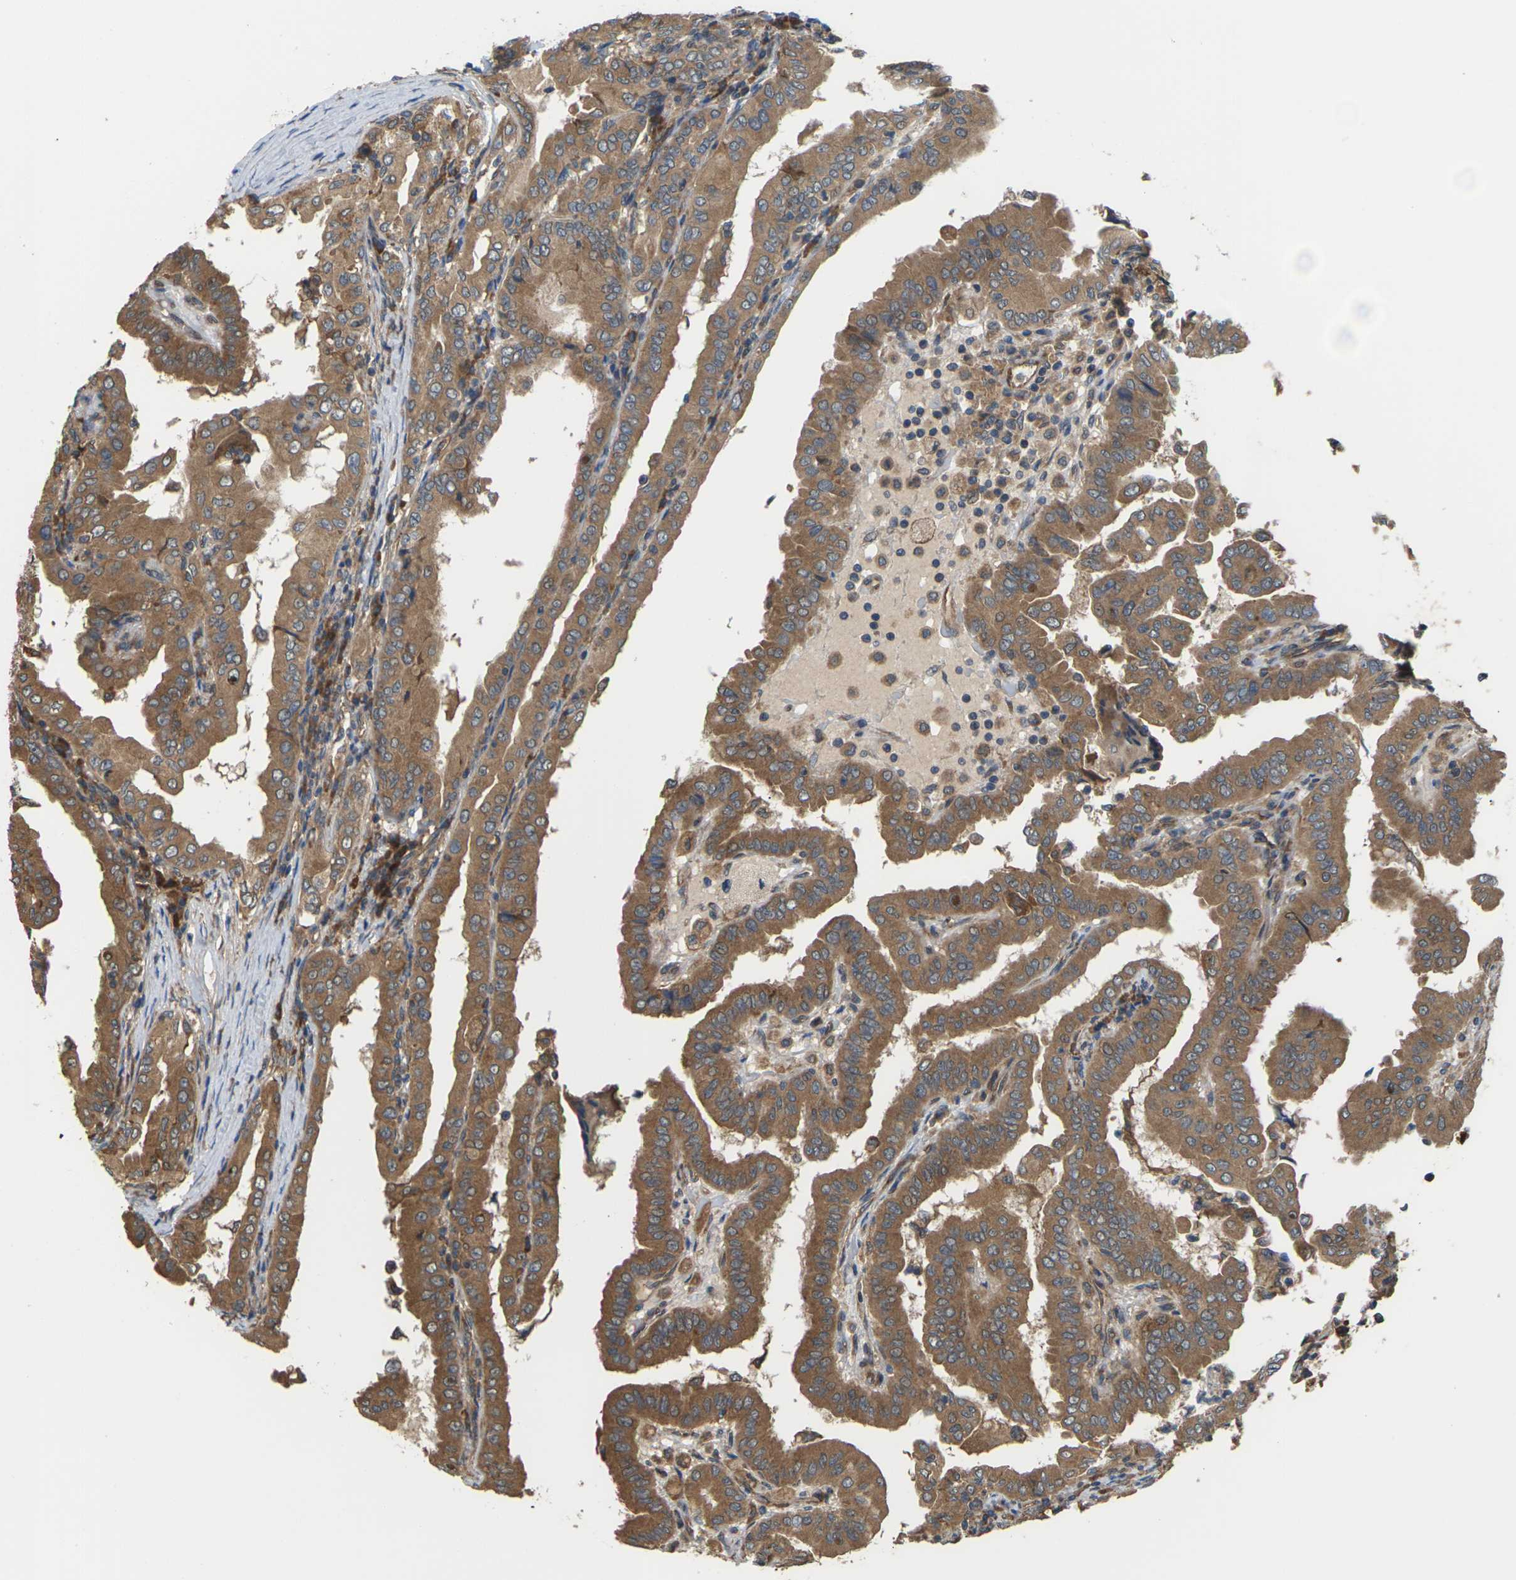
{"staining": {"intensity": "moderate", "quantity": ">75%", "location": "cytoplasmic/membranous"}, "tissue": "thyroid cancer", "cell_type": "Tumor cells", "image_type": "cancer", "snomed": [{"axis": "morphology", "description": "Papillary adenocarcinoma, NOS"}, {"axis": "topography", "description": "Thyroid gland"}], "caption": "A photomicrograph showing moderate cytoplasmic/membranous positivity in about >75% of tumor cells in thyroid cancer, as visualized by brown immunohistochemical staining.", "gene": "NRAS", "patient": {"sex": "male", "age": 33}}